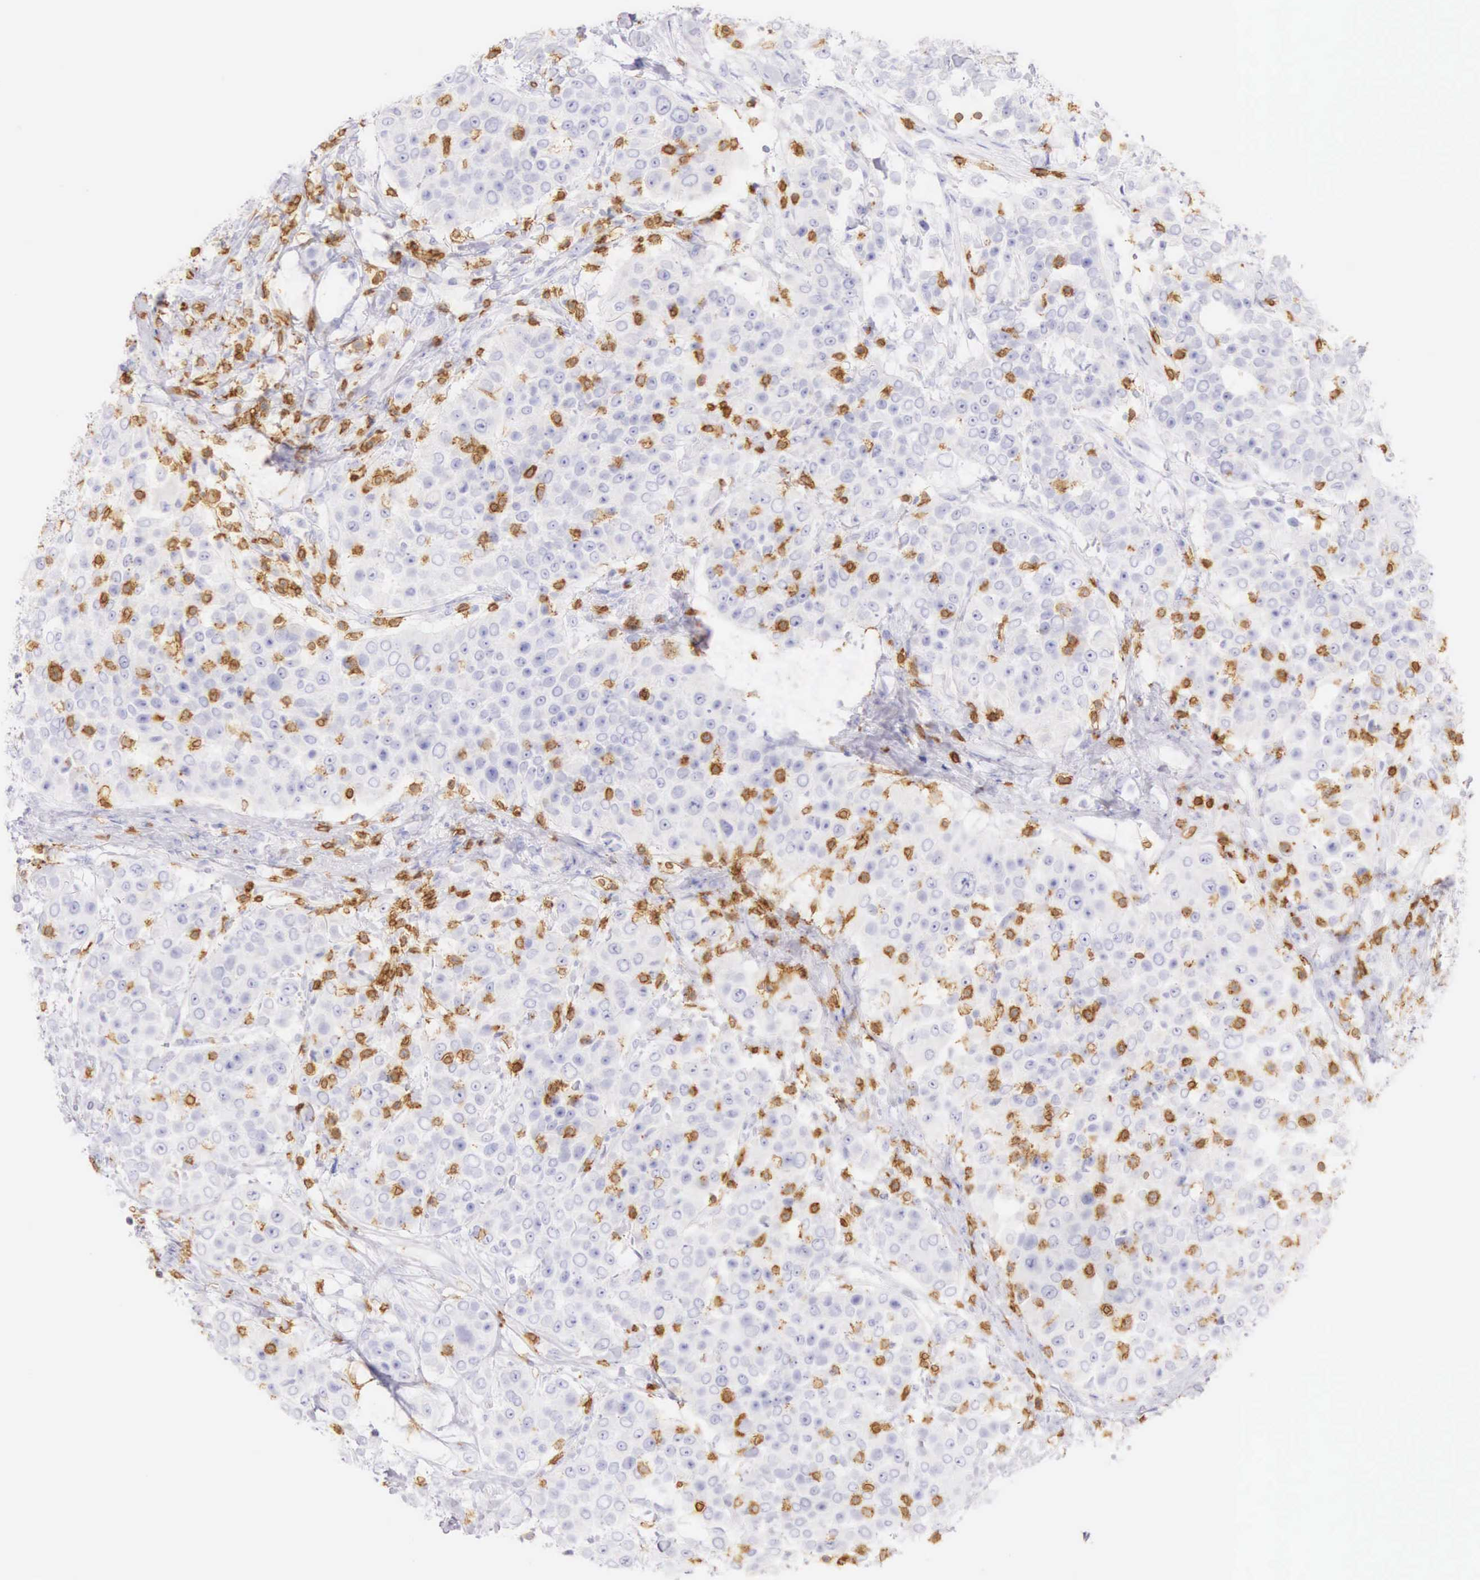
{"staining": {"intensity": "negative", "quantity": "none", "location": "none"}, "tissue": "urothelial cancer", "cell_type": "Tumor cells", "image_type": "cancer", "snomed": [{"axis": "morphology", "description": "Urothelial carcinoma, High grade"}, {"axis": "topography", "description": "Urinary bladder"}], "caption": "Immunohistochemistry histopathology image of neoplastic tissue: high-grade urothelial carcinoma stained with DAB exhibits no significant protein positivity in tumor cells. The staining is performed using DAB (3,3'-diaminobenzidine) brown chromogen with nuclei counter-stained in using hematoxylin.", "gene": "CD3E", "patient": {"sex": "female", "age": 80}}